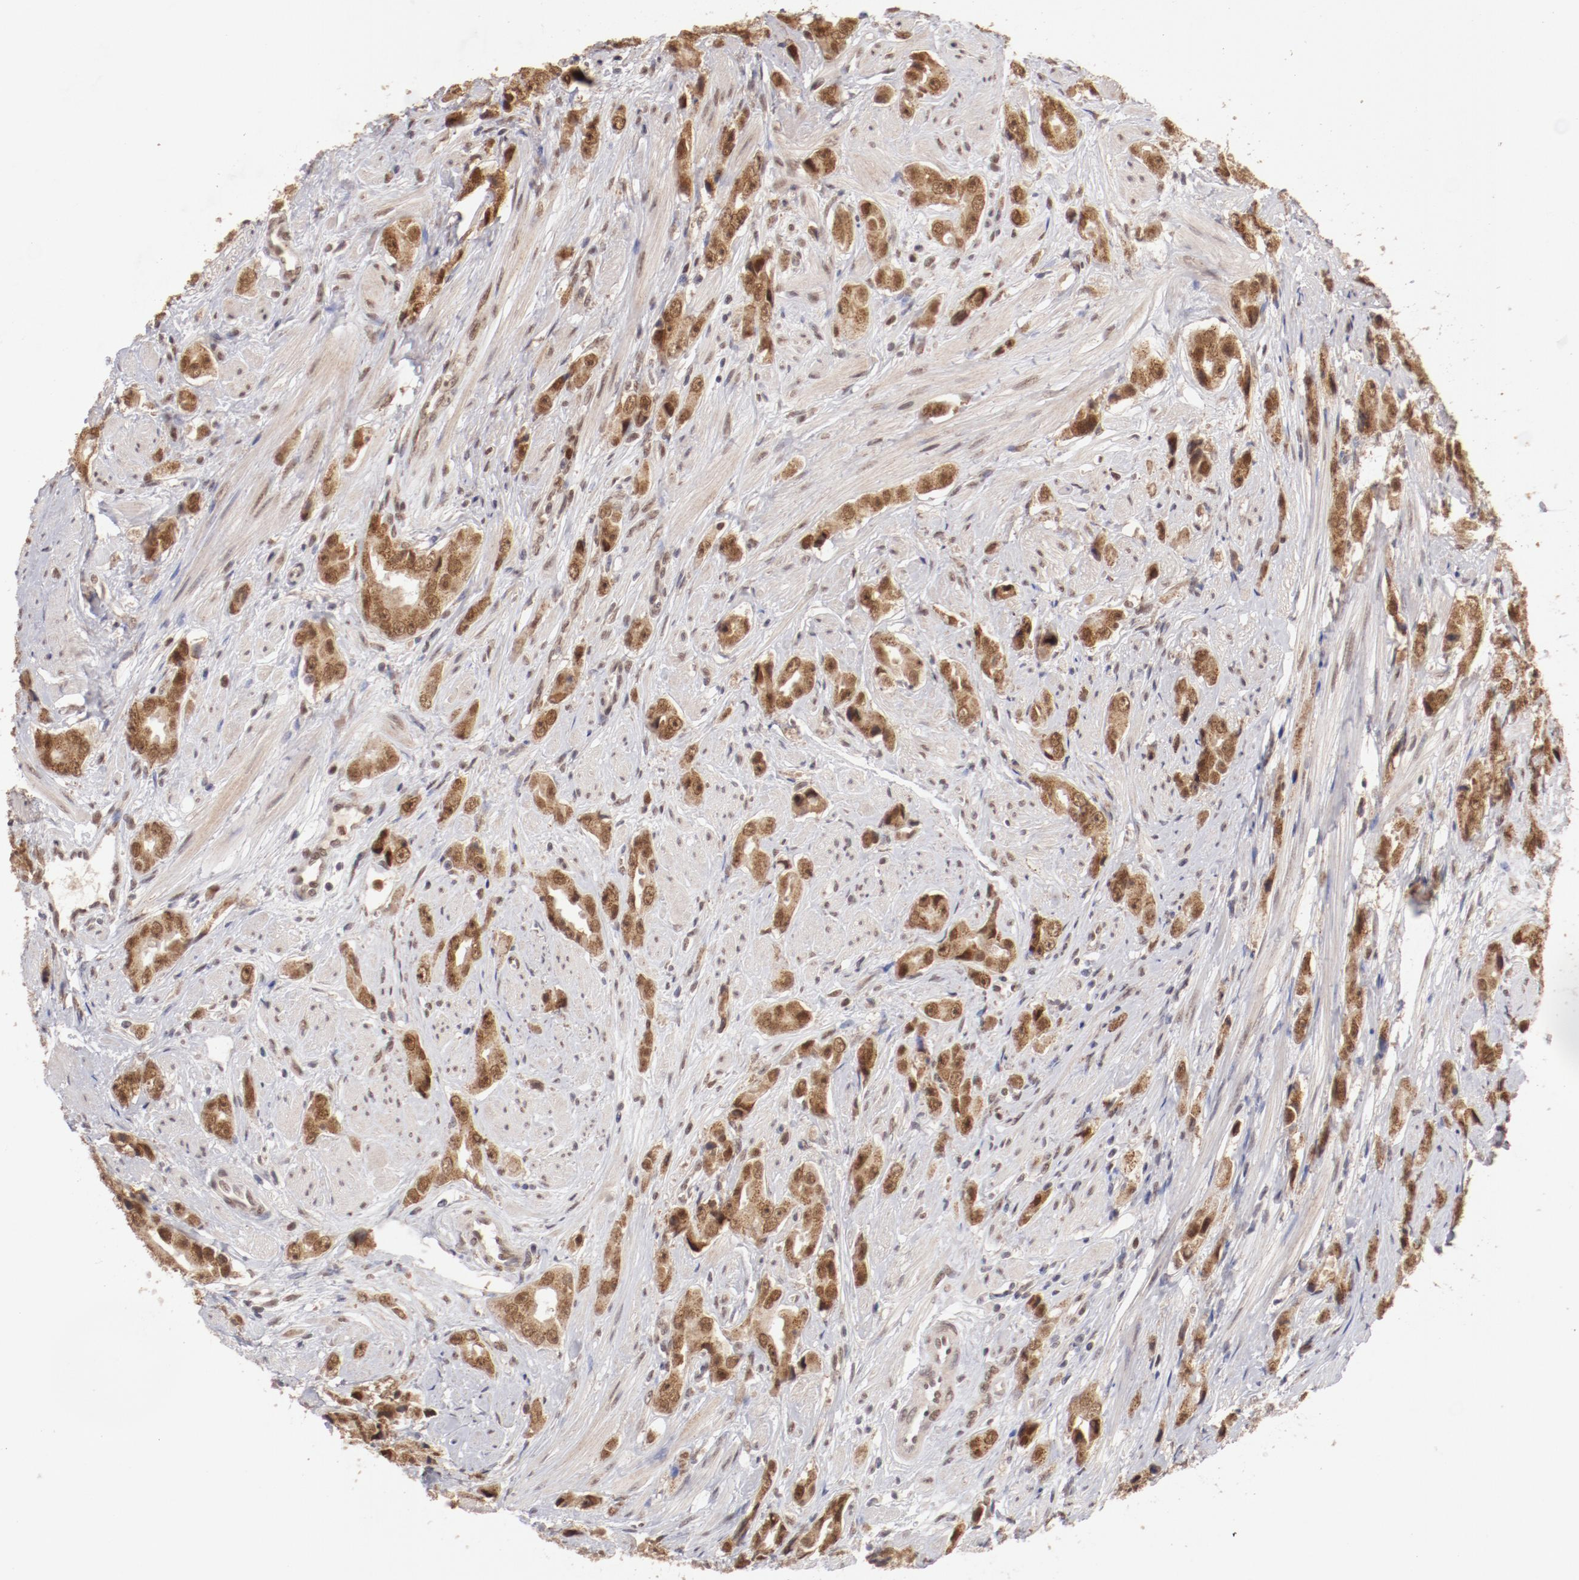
{"staining": {"intensity": "moderate", "quantity": ">75%", "location": "cytoplasmic/membranous,nuclear"}, "tissue": "prostate cancer", "cell_type": "Tumor cells", "image_type": "cancer", "snomed": [{"axis": "morphology", "description": "Adenocarcinoma, Medium grade"}, {"axis": "topography", "description": "Prostate"}], "caption": "Protein expression by immunohistochemistry (IHC) exhibits moderate cytoplasmic/membranous and nuclear expression in approximately >75% of tumor cells in adenocarcinoma (medium-grade) (prostate).", "gene": "NFE2", "patient": {"sex": "male", "age": 53}}